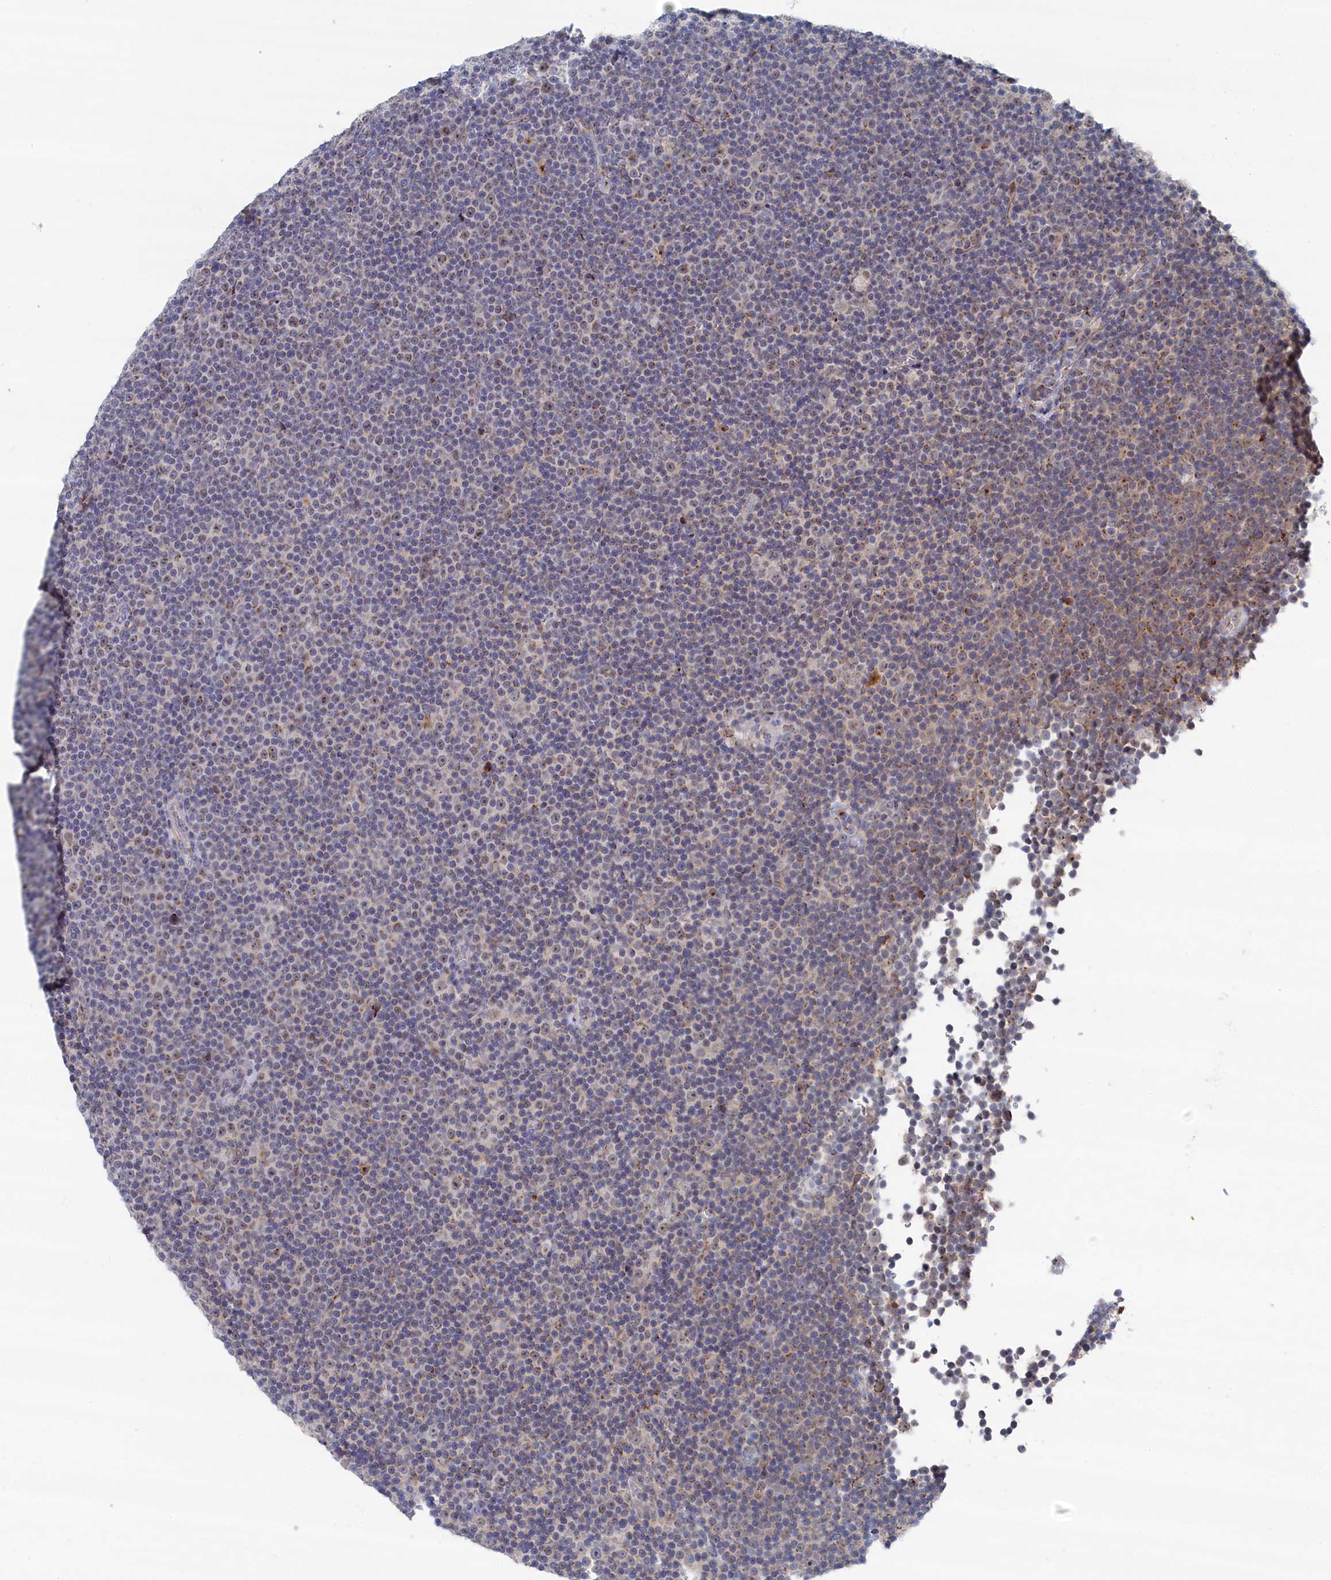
{"staining": {"intensity": "moderate", "quantity": "<25%", "location": "cytoplasmic/membranous"}, "tissue": "lymphoma", "cell_type": "Tumor cells", "image_type": "cancer", "snomed": [{"axis": "morphology", "description": "Malignant lymphoma, non-Hodgkin's type, Low grade"}, {"axis": "topography", "description": "Lymph node"}], "caption": "Lymphoma stained with immunohistochemistry shows moderate cytoplasmic/membranous staining in approximately <25% of tumor cells. (DAB = brown stain, brightfield microscopy at high magnification).", "gene": "IRX1", "patient": {"sex": "female", "age": 67}}